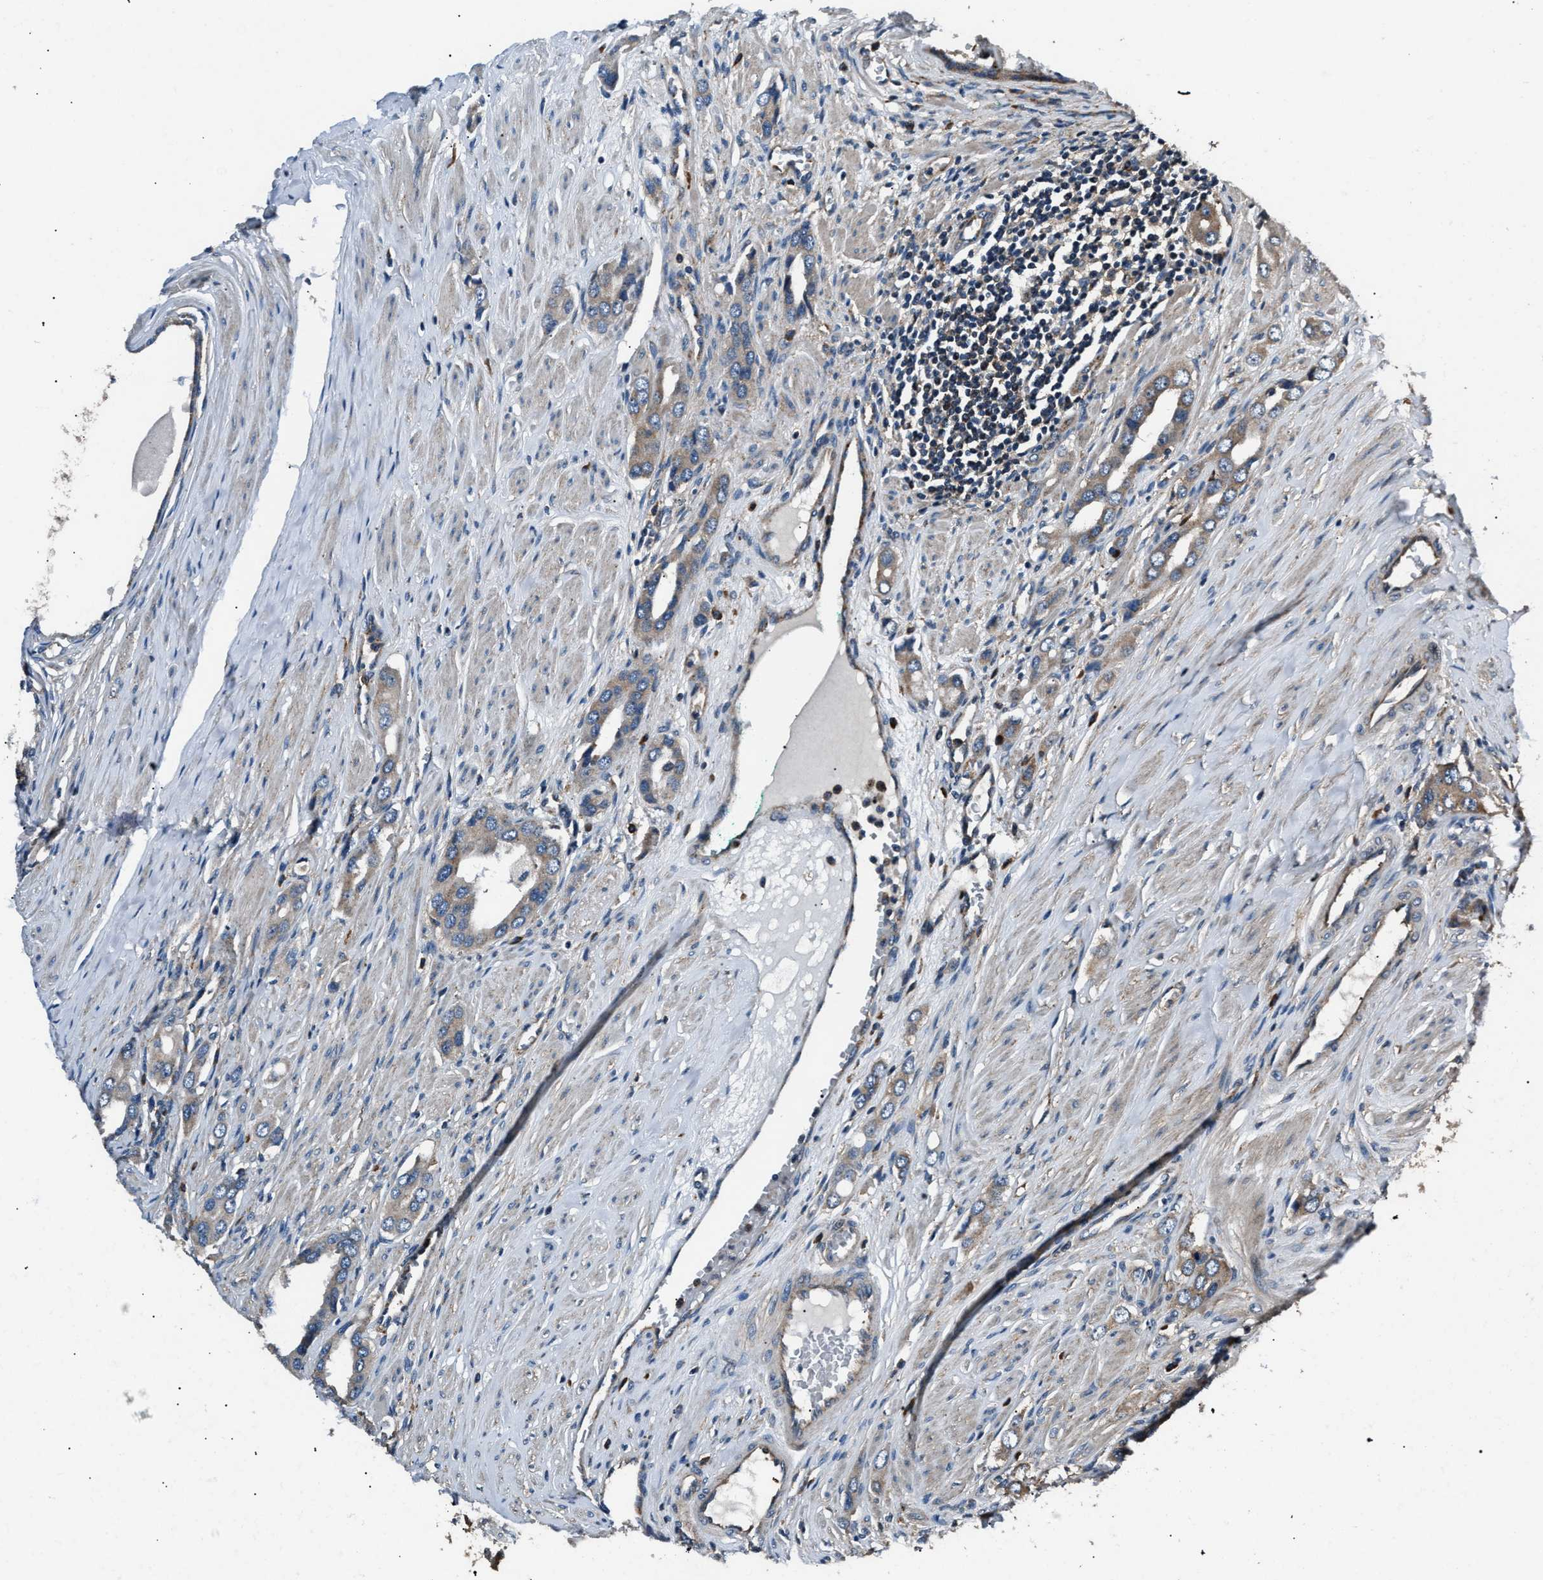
{"staining": {"intensity": "moderate", "quantity": ">75%", "location": "cytoplasmic/membranous"}, "tissue": "prostate cancer", "cell_type": "Tumor cells", "image_type": "cancer", "snomed": [{"axis": "morphology", "description": "Adenocarcinoma, High grade"}, {"axis": "topography", "description": "Prostate"}], "caption": "High-power microscopy captured an immunohistochemistry (IHC) micrograph of prostate cancer, revealing moderate cytoplasmic/membranous positivity in approximately >75% of tumor cells.", "gene": "IMPDH2", "patient": {"sex": "male", "age": 52}}